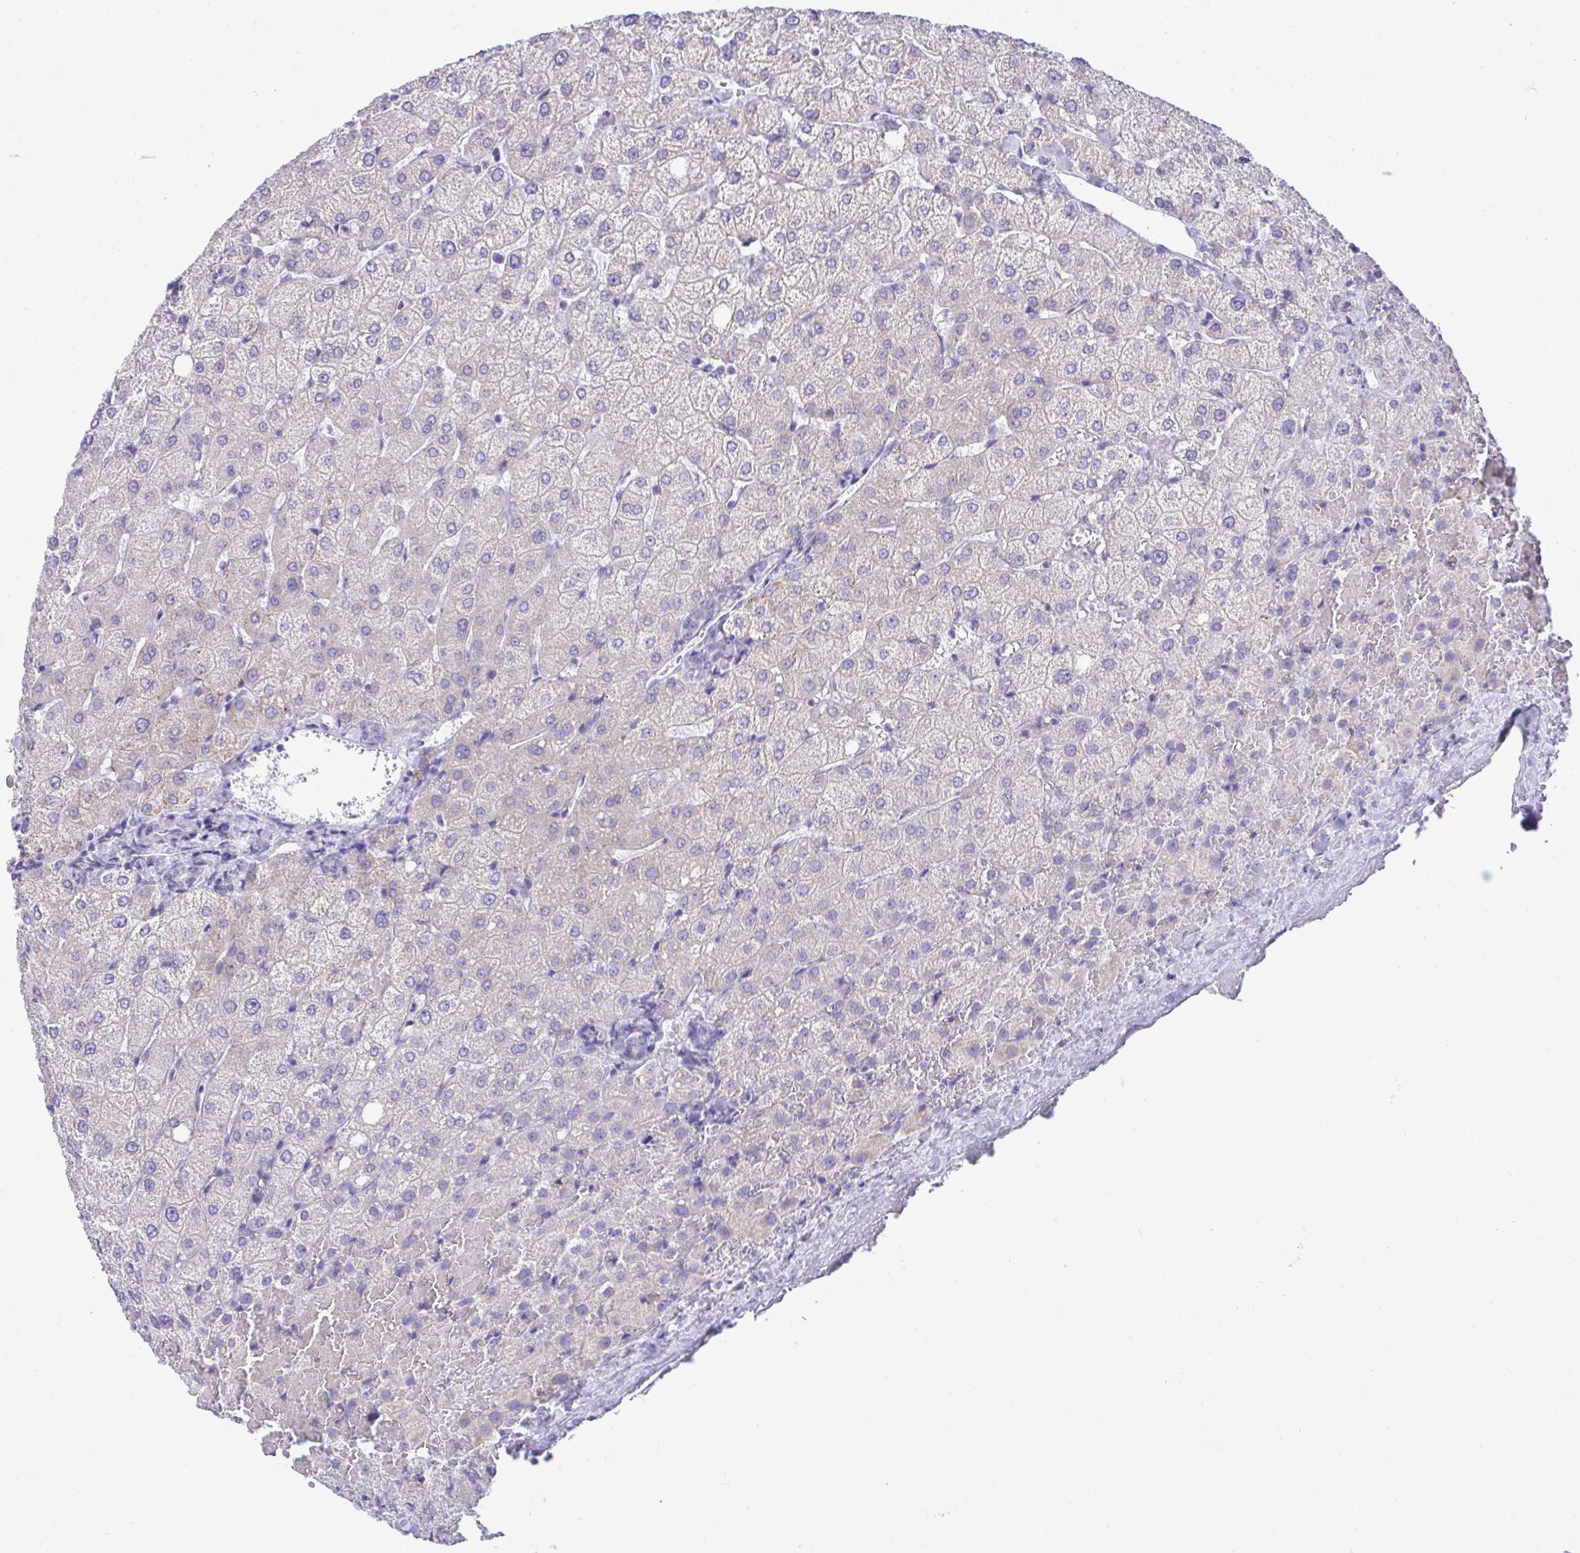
{"staining": {"intensity": "negative", "quantity": "none", "location": "none"}, "tissue": "liver", "cell_type": "Cholangiocytes", "image_type": "normal", "snomed": [{"axis": "morphology", "description": "Normal tissue, NOS"}, {"axis": "topography", "description": "Liver"}], "caption": "The histopathology image reveals no significant expression in cholangiocytes of liver. (DAB (3,3'-diaminobenzidine) immunohistochemistry, high magnification).", "gene": "NLRP8", "patient": {"sex": "female", "age": 54}}